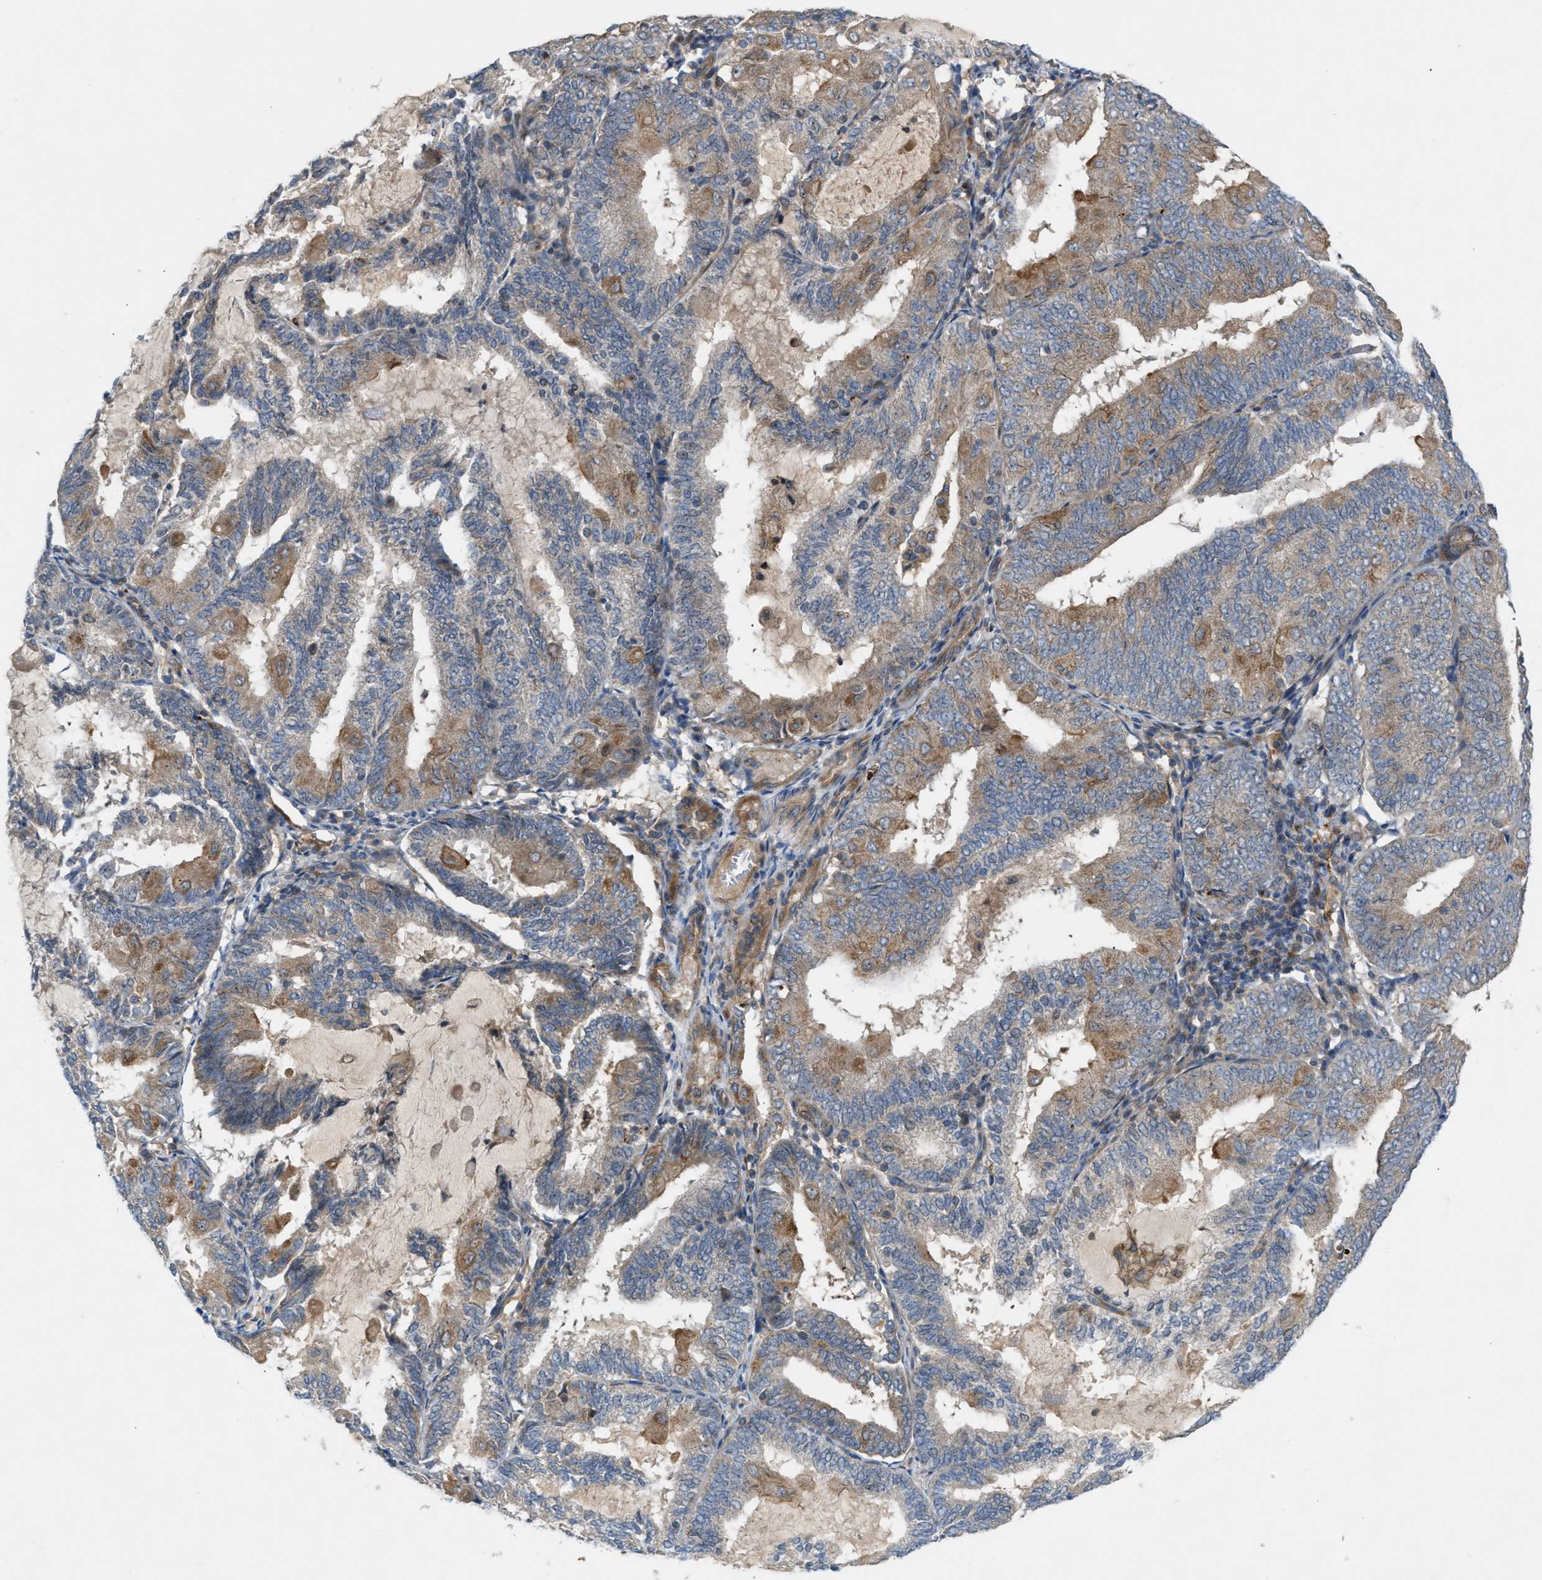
{"staining": {"intensity": "moderate", "quantity": ">75%", "location": "cytoplasmic/membranous"}, "tissue": "endometrial cancer", "cell_type": "Tumor cells", "image_type": "cancer", "snomed": [{"axis": "morphology", "description": "Adenocarcinoma, NOS"}, {"axis": "topography", "description": "Endometrium"}], "caption": "Endometrial adenocarcinoma stained with a protein marker reveals moderate staining in tumor cells.", "gene": "CYB5D1", "patient": {"sex": "female", "age": 81}}